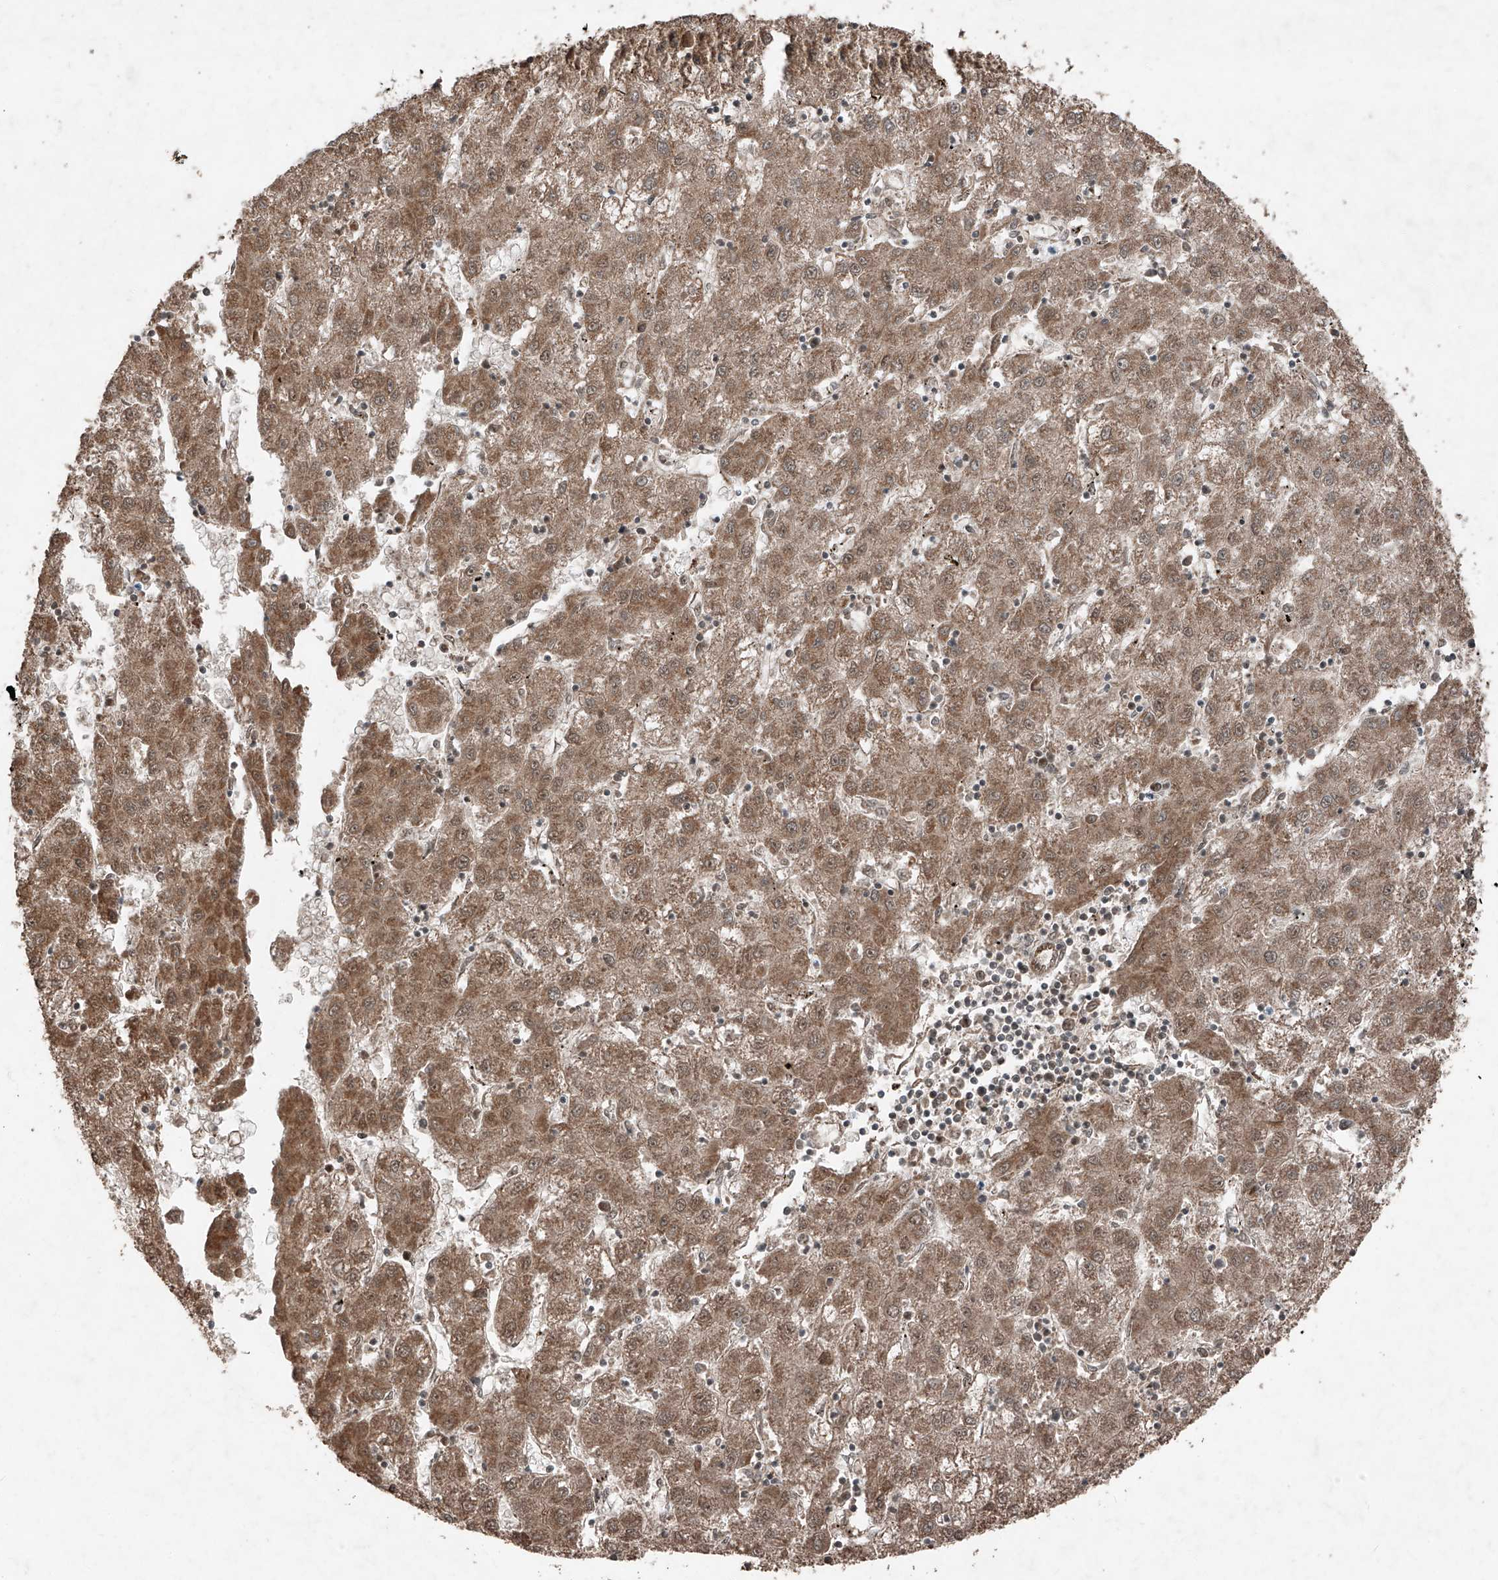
{"staining": {"intensity": "moderate", "quantity": ">75%", "location": "cytoplasmic/membranous,nuclear"}, "tissue": "liver cancer", "cell_type": "Tumor cells", "image_type": "cancer", "snomed": [{"axis": "morphology", "description": "Carcinoma, Hepatocellular, NOS"}, {"axis": "topography", "description": "Liver"}], "caption": "A brown stain labels moderate cytoplasmic/membranous and nuclear staining of a protein in liver cancer (hepatocellular carcinoma) tumor cells. The protein of interest is shown in brown color, while the nuclei are stained blue.", "gene": "ZNF620", "patient": {"sex": "male", "age": 72}}